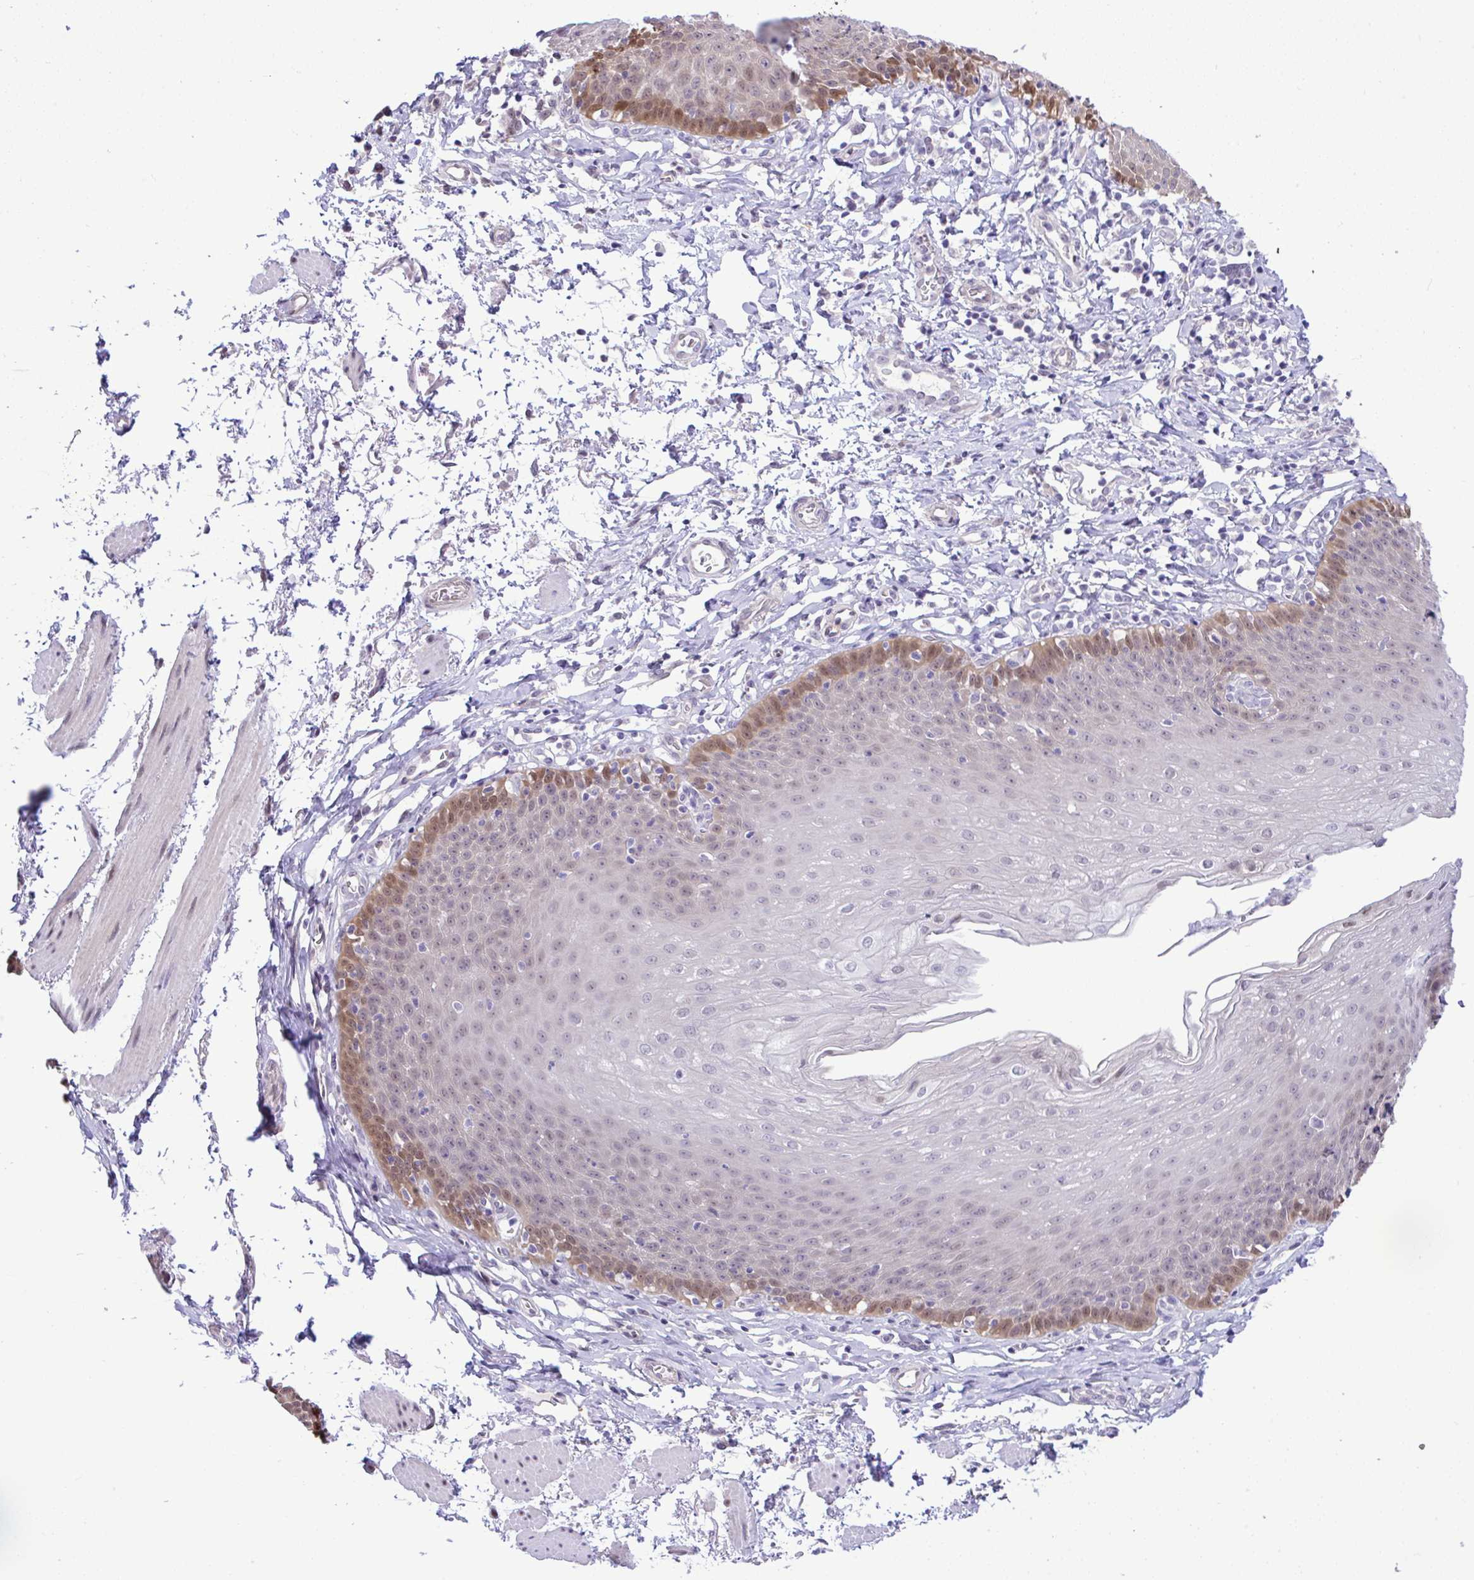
{"staining": {"intensity": "moderate", "quantity": "25%-75%", "location": "cytoplasmic/membranous,nuclear"}, "tissue": "esophagus", "cell_type": "Squamous epithelial cells", "image_type": "normal", "snomed": [{"axis": "morphology", "description": "Normal tissue, NOS"}, {"axis": "topography", "description": "Esophagus"}], "caption": "Esophagus stained with DAB (3,3'-diaminobenzidine) immunohistochemistry (IHC) displays medium levels of moderate cytoplasmic/membranous,nuclear expression in about 25%-75% of squamous epithelial cells.", "gene": "ZNF485", "patient": {"sex": "female", "age": 81}}